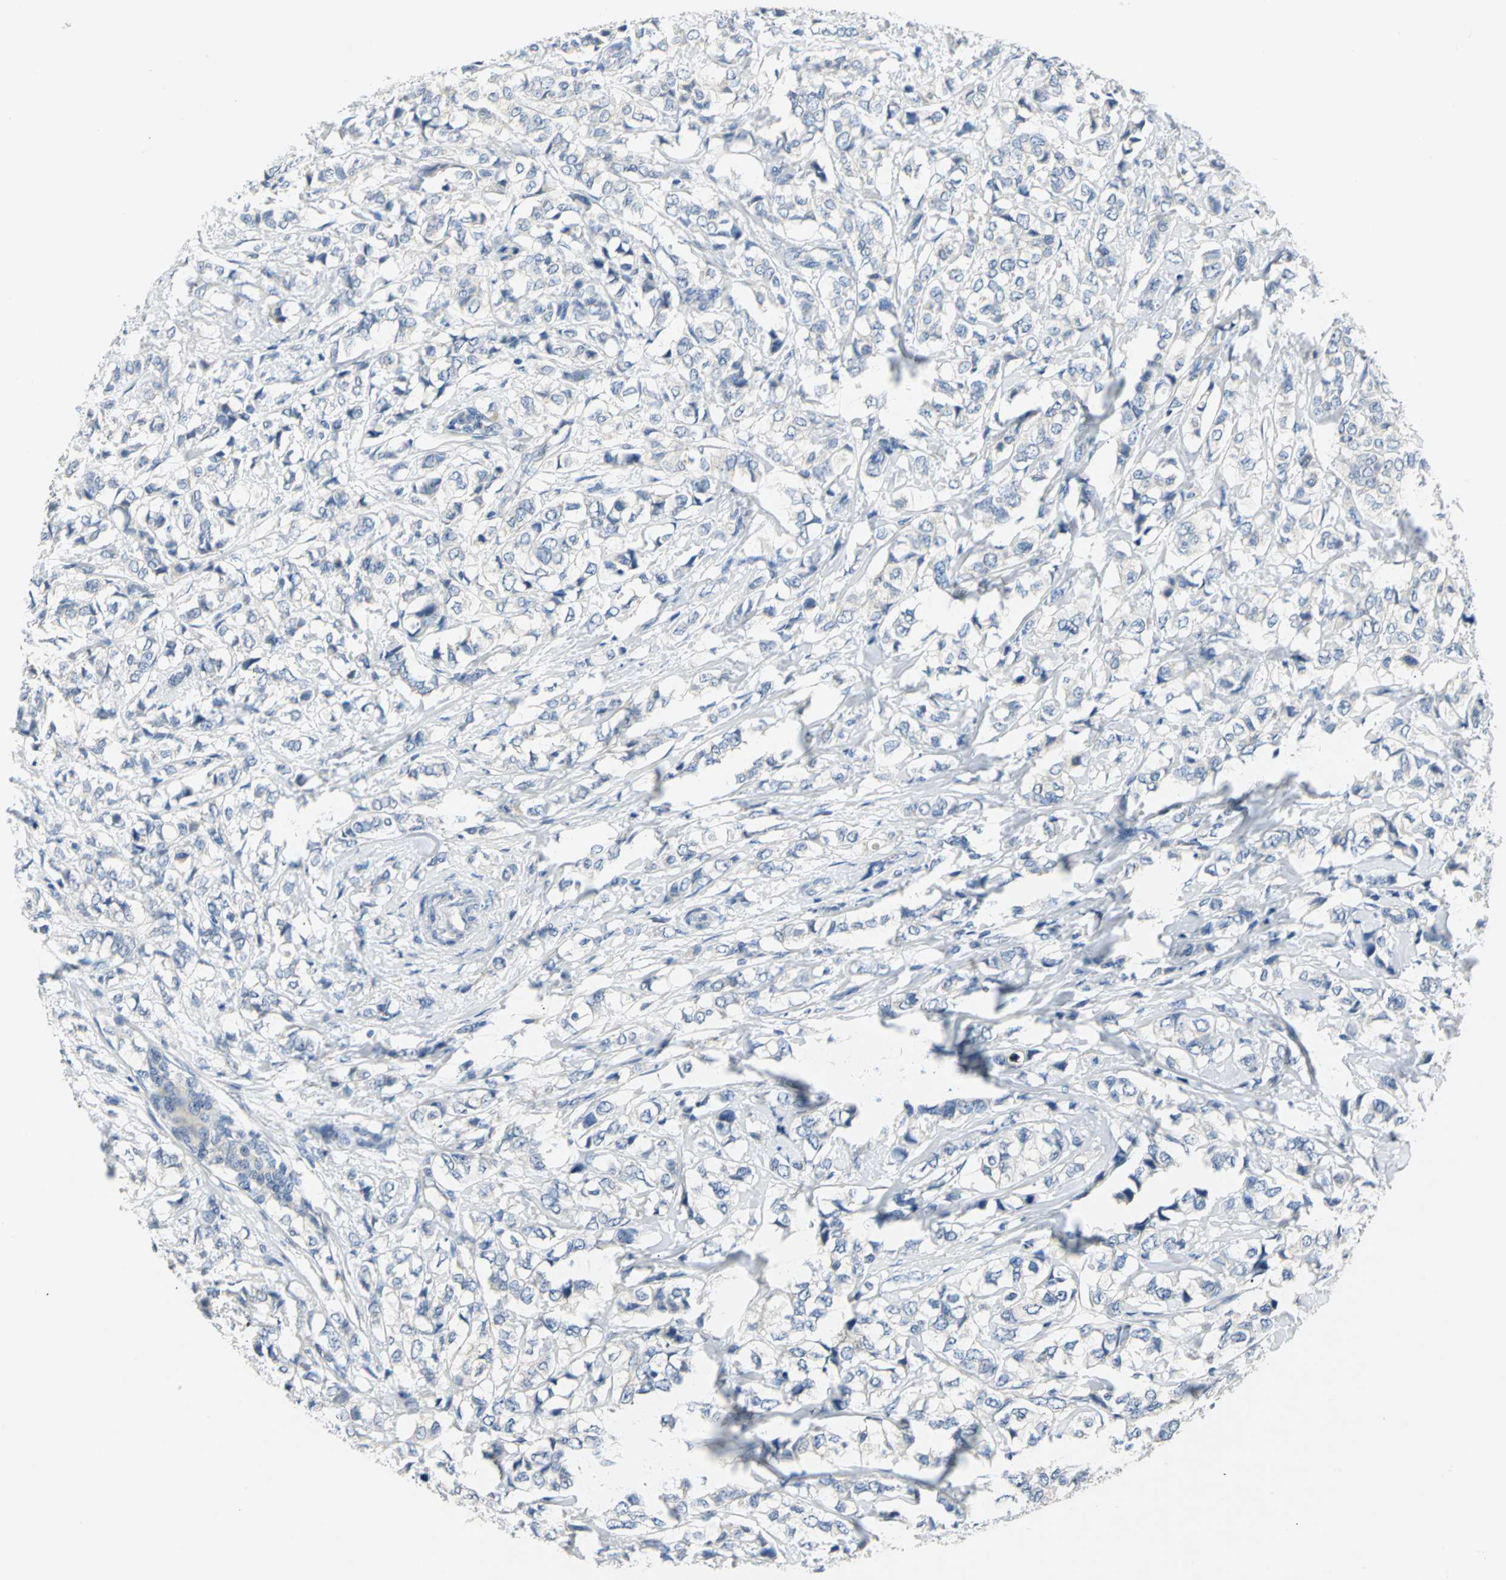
{"staining": {"intensity": "negative", "quantity": "none", "location": "none"}, "tissue": "breast cancer", "cell_type": "Tumor cells", "image_type": "cancer", "snomed": [{"axis": "morphology", "description": "Lobular carcinoma"}, {"axis": "topography", "description": "Breast"}], "caption": "Micrograph shows no protein staining in tumor cells of breast lobular carcinoma tissue.", "gene": "RIPOR1", "patient": {"sex": "female", "age": 60}}